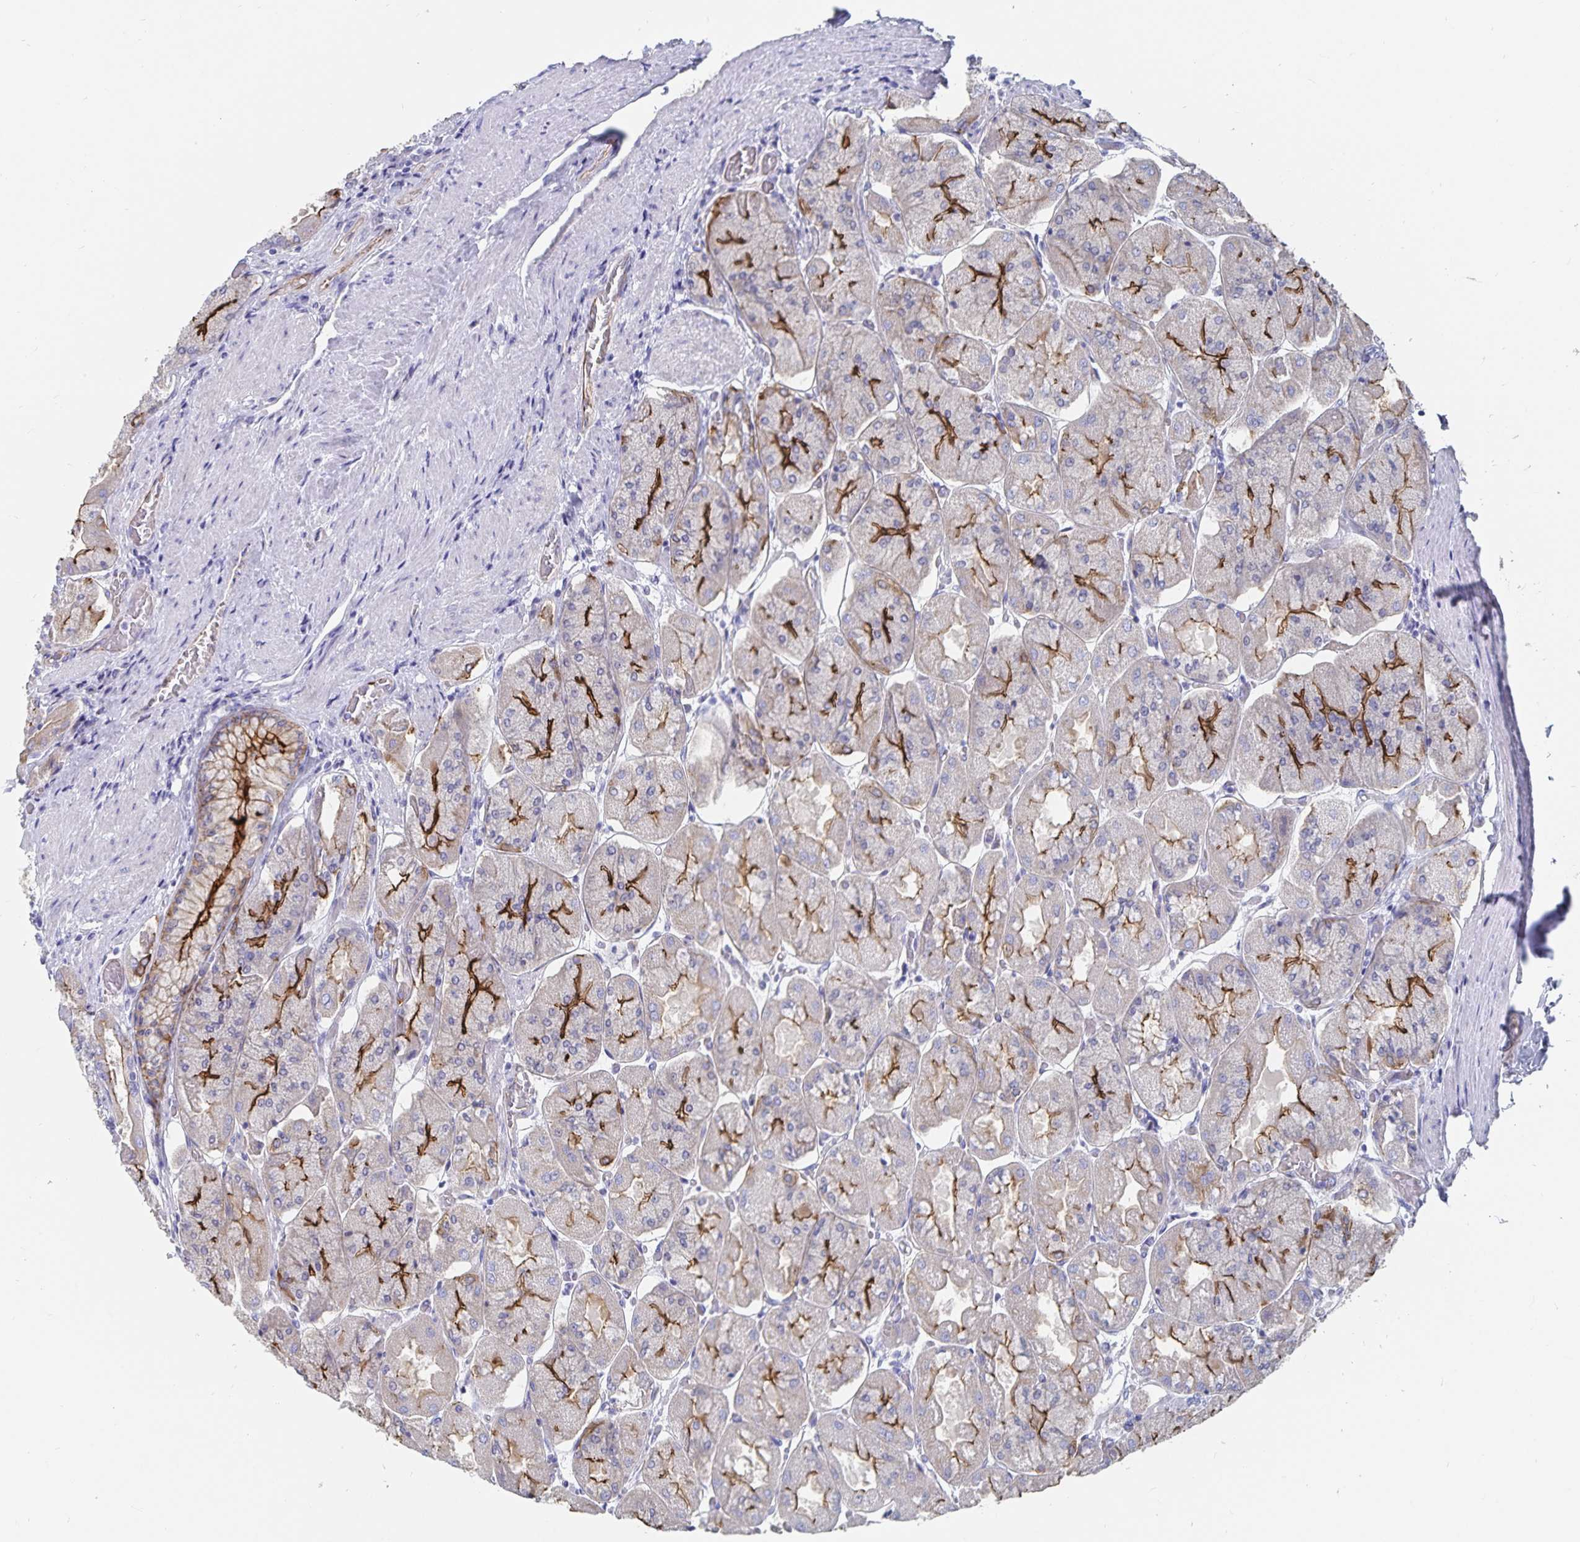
{"staining": {"intensity": "strong", "quantity": "25%-75%", "location": "cytoplasmic/membranous"}, "tissue": "stomach", "cell_type": "Glandular cells", "image_type": "normal", "snomed": [{"axis": "morphology", "description": "Normal tissue, NOS"}, {"axis": "topography", "description": "Stomach"}], "caption": "Glandular cells show high levels of strong cytoplasmic/membranous expression in approximately 25%-75% of cells in benign human stomach. (brown staining indicates protein expression, while blue staining denotes nuclei).", "gene": "SSTR1", "patient": {"sex": "female", "age": 61}}